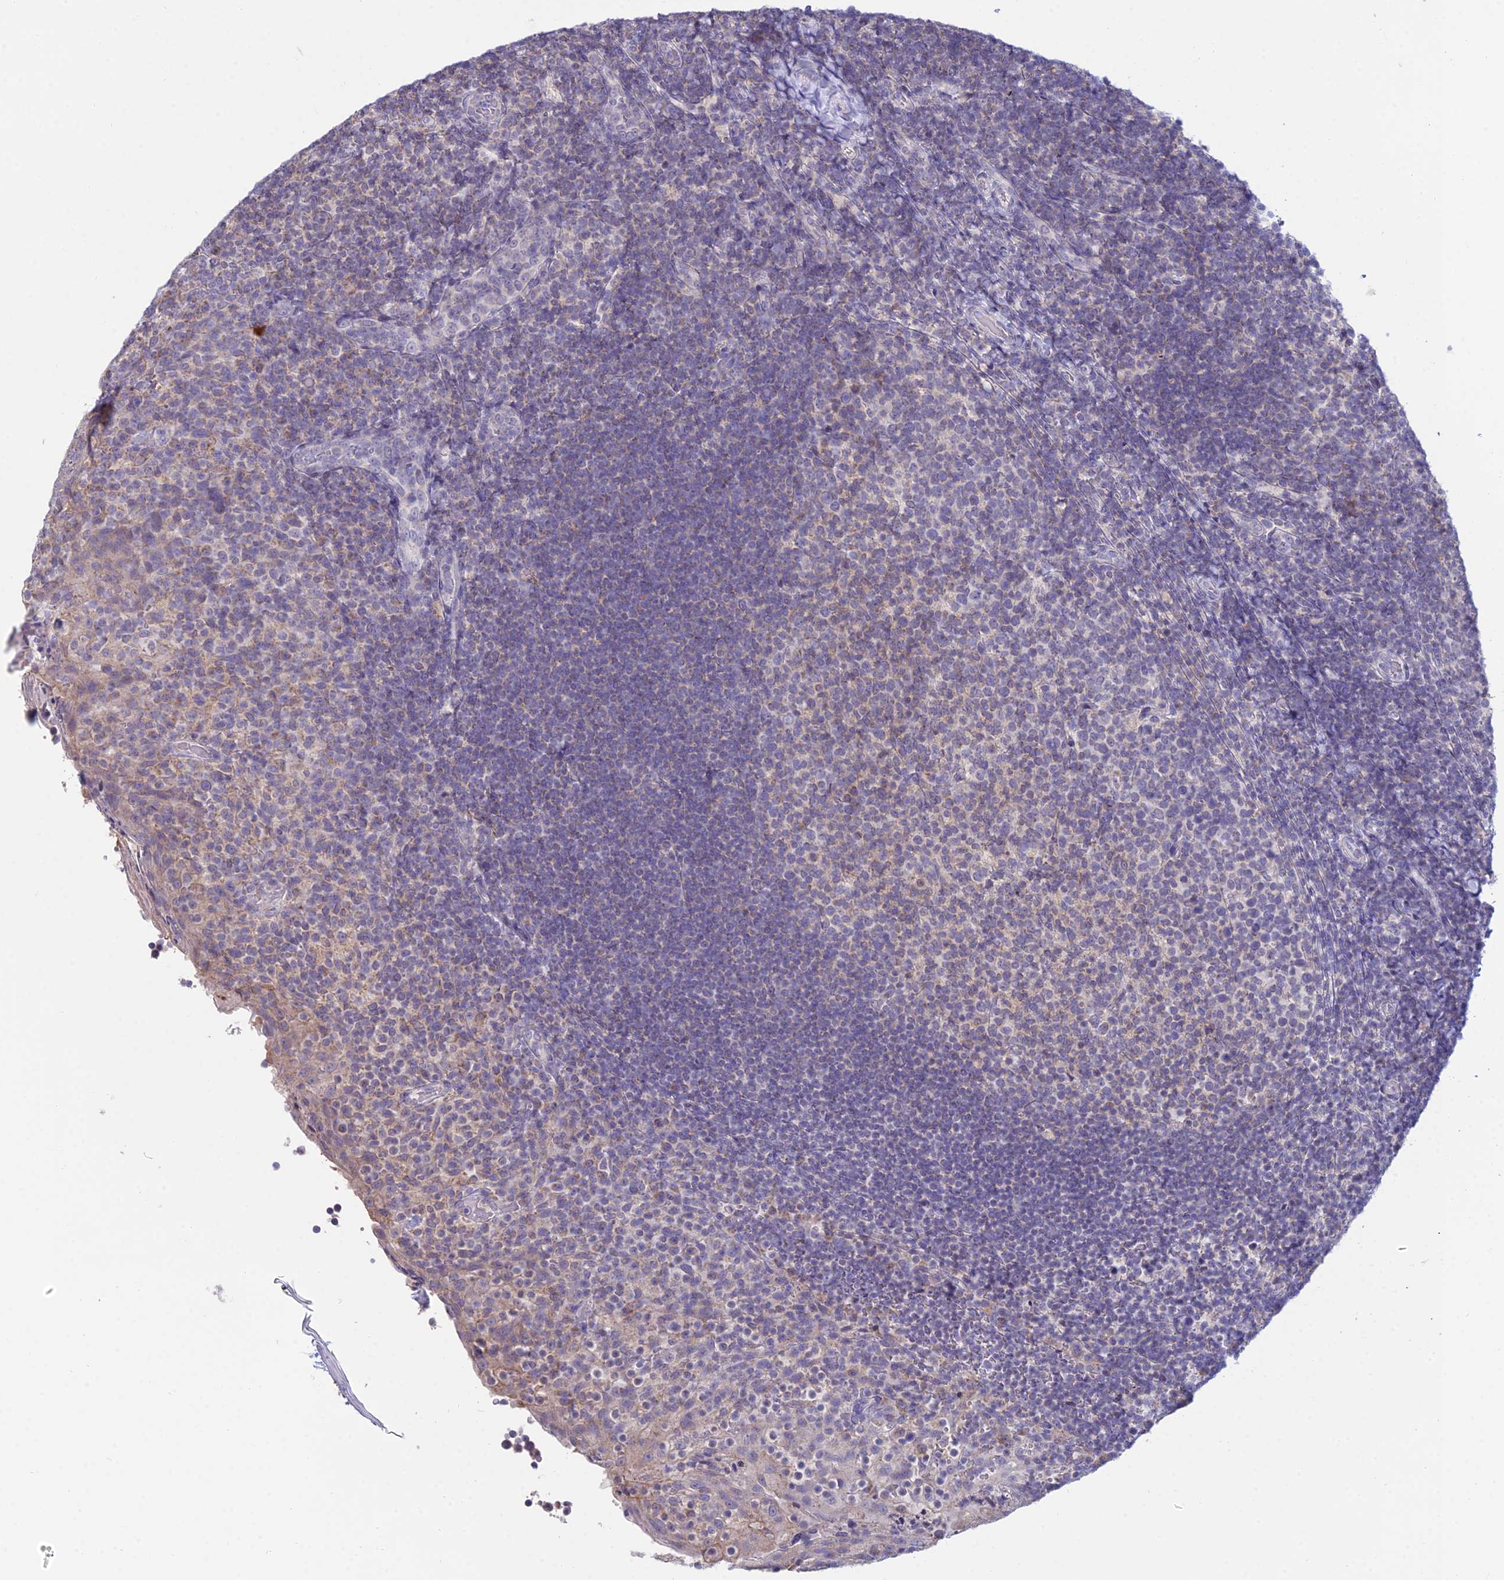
{"staining": {"intensity": "negative", "quantity": "none", "location": "none"}, "tissue": "tonsil", "cell_type": "Germinal center cells", "image_type": "normal", "snomed": [{"axis": "morphology", "description": "Normal tissue, NOS"}, {"axis": "topography", "description": "Tonsil"}], "caption": "Normal tonsil was stained to show a protein in brown. There is no significant staining in germinal center cells.", "gene": "CFAP206", "patient": {"sex": "female", "age": 10}}